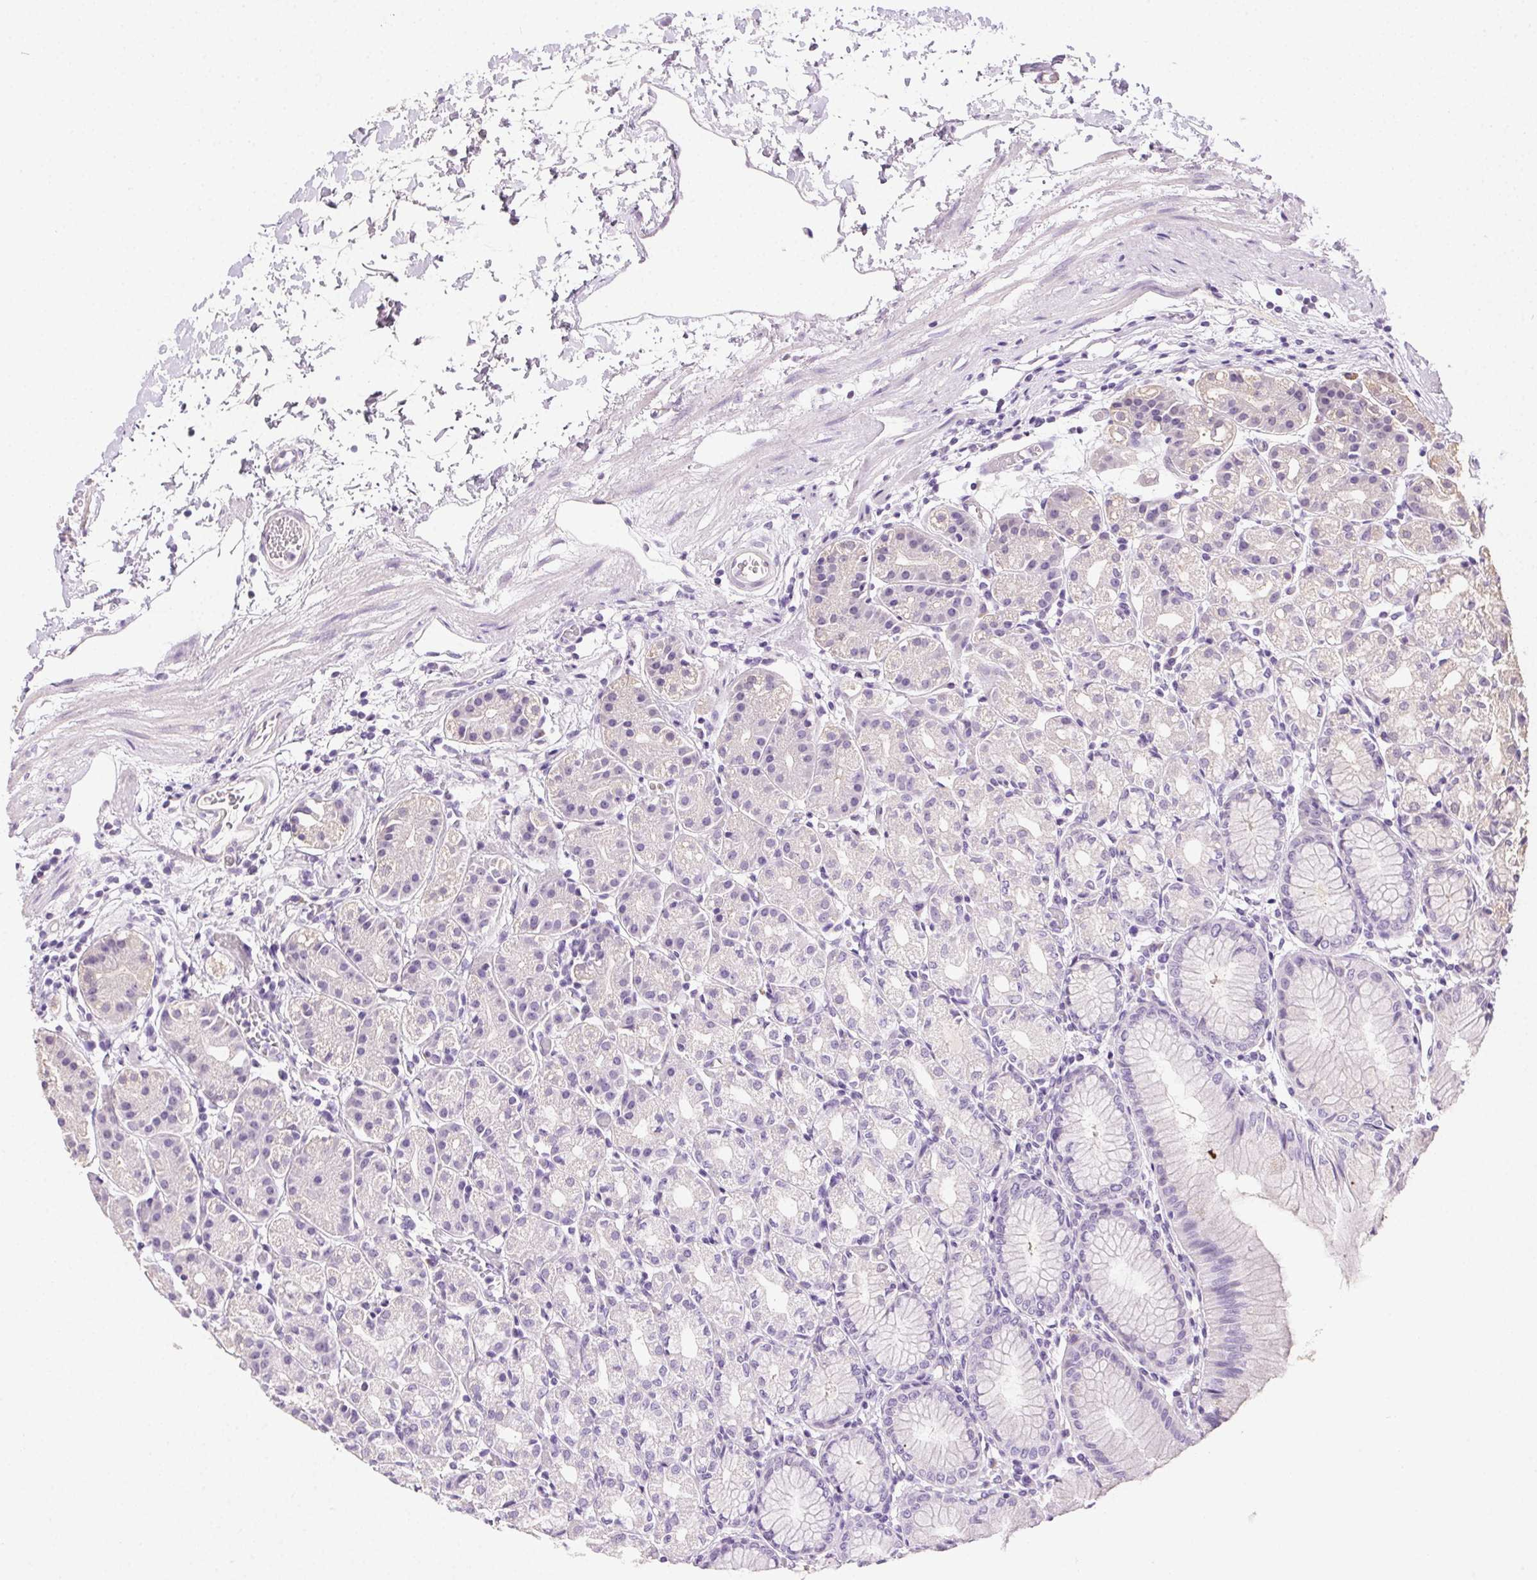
{"staining": {"intensity": "negative", "quantity": "none", "location": "none"}, "tissue": "stomach", "cell_type": "Glandular cells", "image_type": "normal", "snomed": [{"axis": "morphology", "description": "Normal tissue, NOS"}, {"axis": "topography", "description": "Stomach"}], "caption": "This is an immunohistochemistry histopathology image of unremarkable human stomach. There is no expression in glandular cells.", "gene": "SYCE2", "patient": {"sex": "female", "age": 57}}